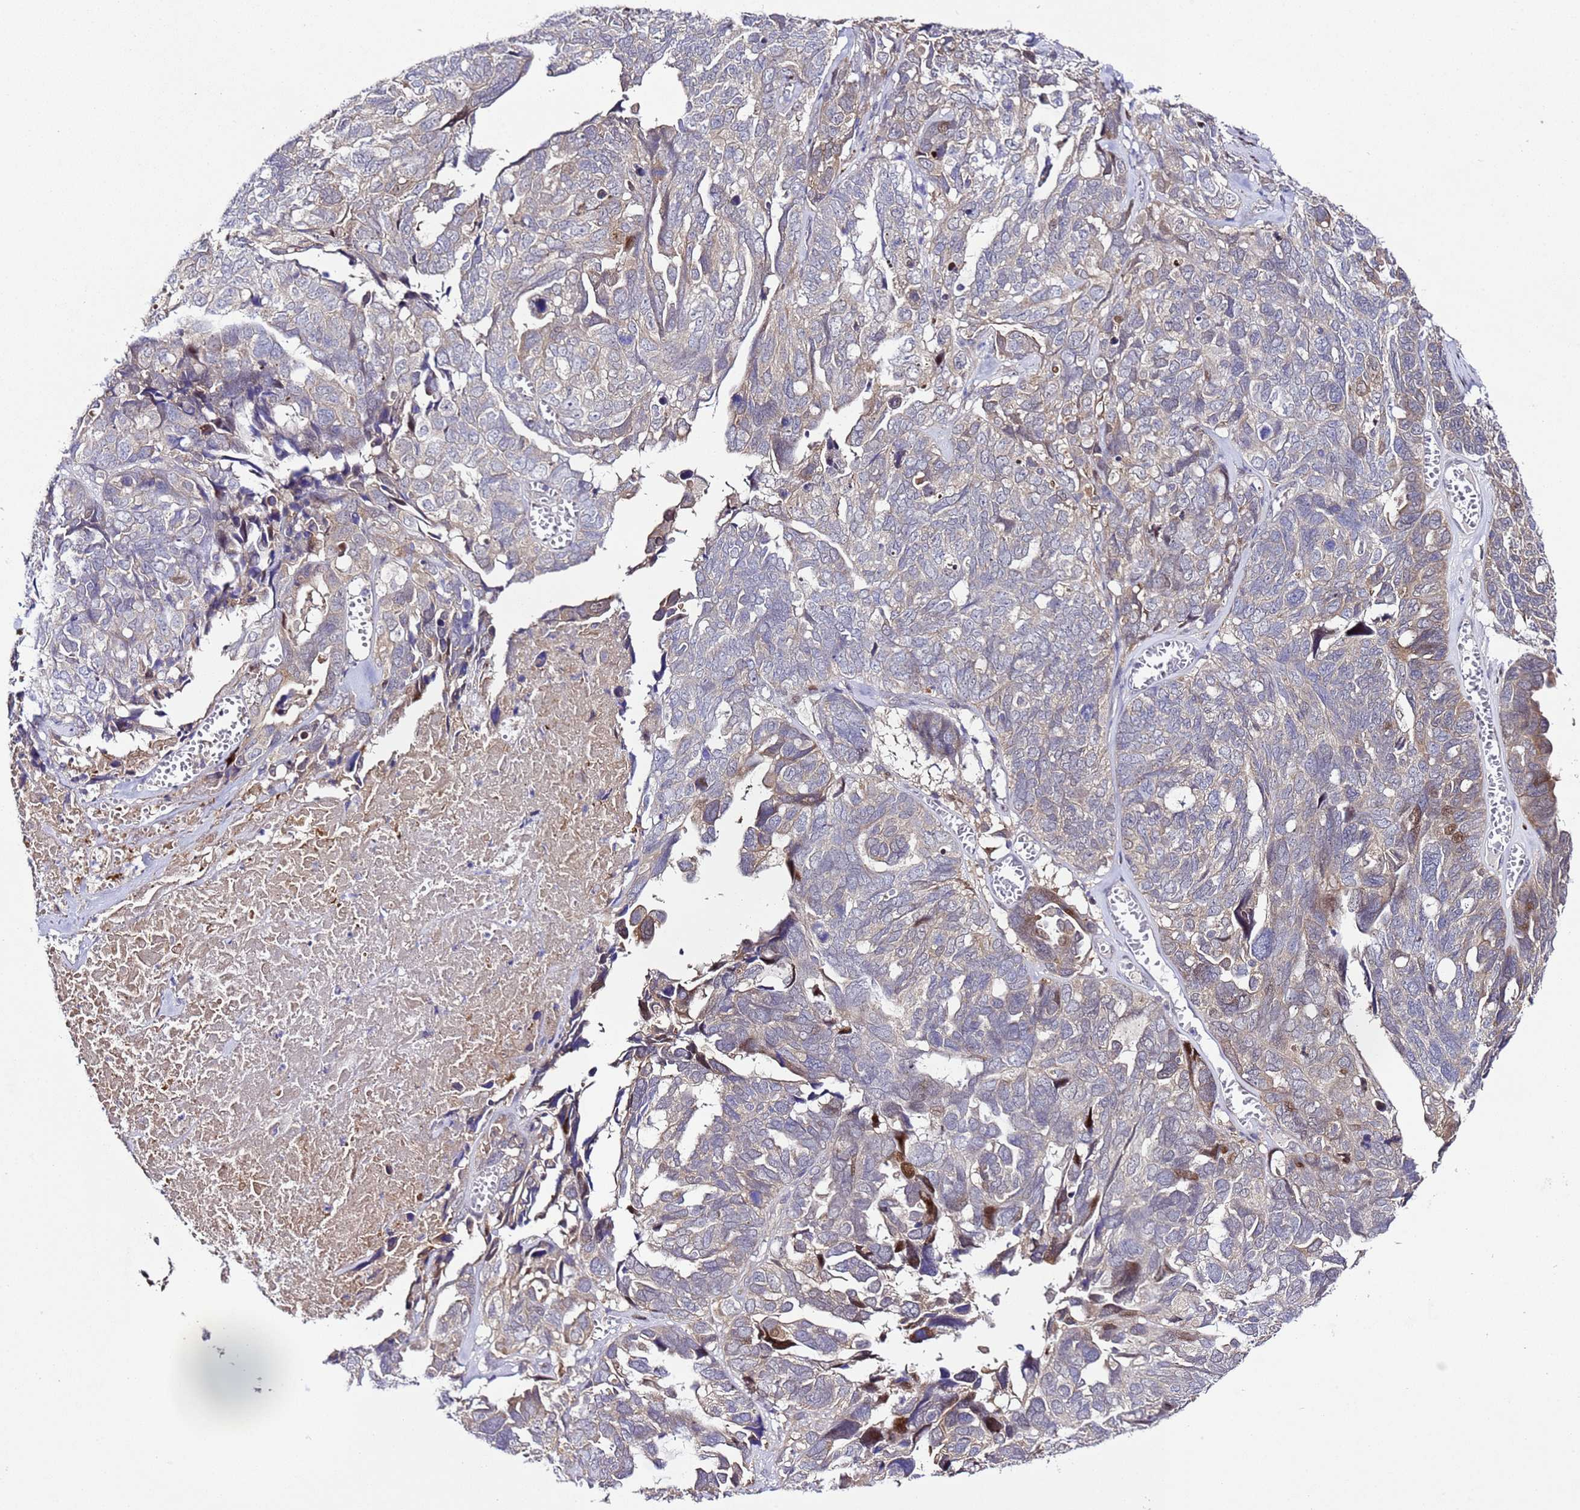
{"staining": {"intensity": "weak", "quantity": "<25%", "location": "cytoplasmic/membranous"}, "tissue": "ovarian cancer", "cell_type": "Tumor cells", "image_type": "cancer", "snomed": [{"axis": "morphology", "description": "Cystadenocarcinoma, serous, NOS"}, {"axis": "topography", "description": "Ovary"}], "caption": "A micrograph of ovarian cancer (serous cystadenocarcinoma) stained for a protein exhibits no brown staining in tumor cells.", "gene": "ALG3", "patient": {"sex": "female", "age": 79}}